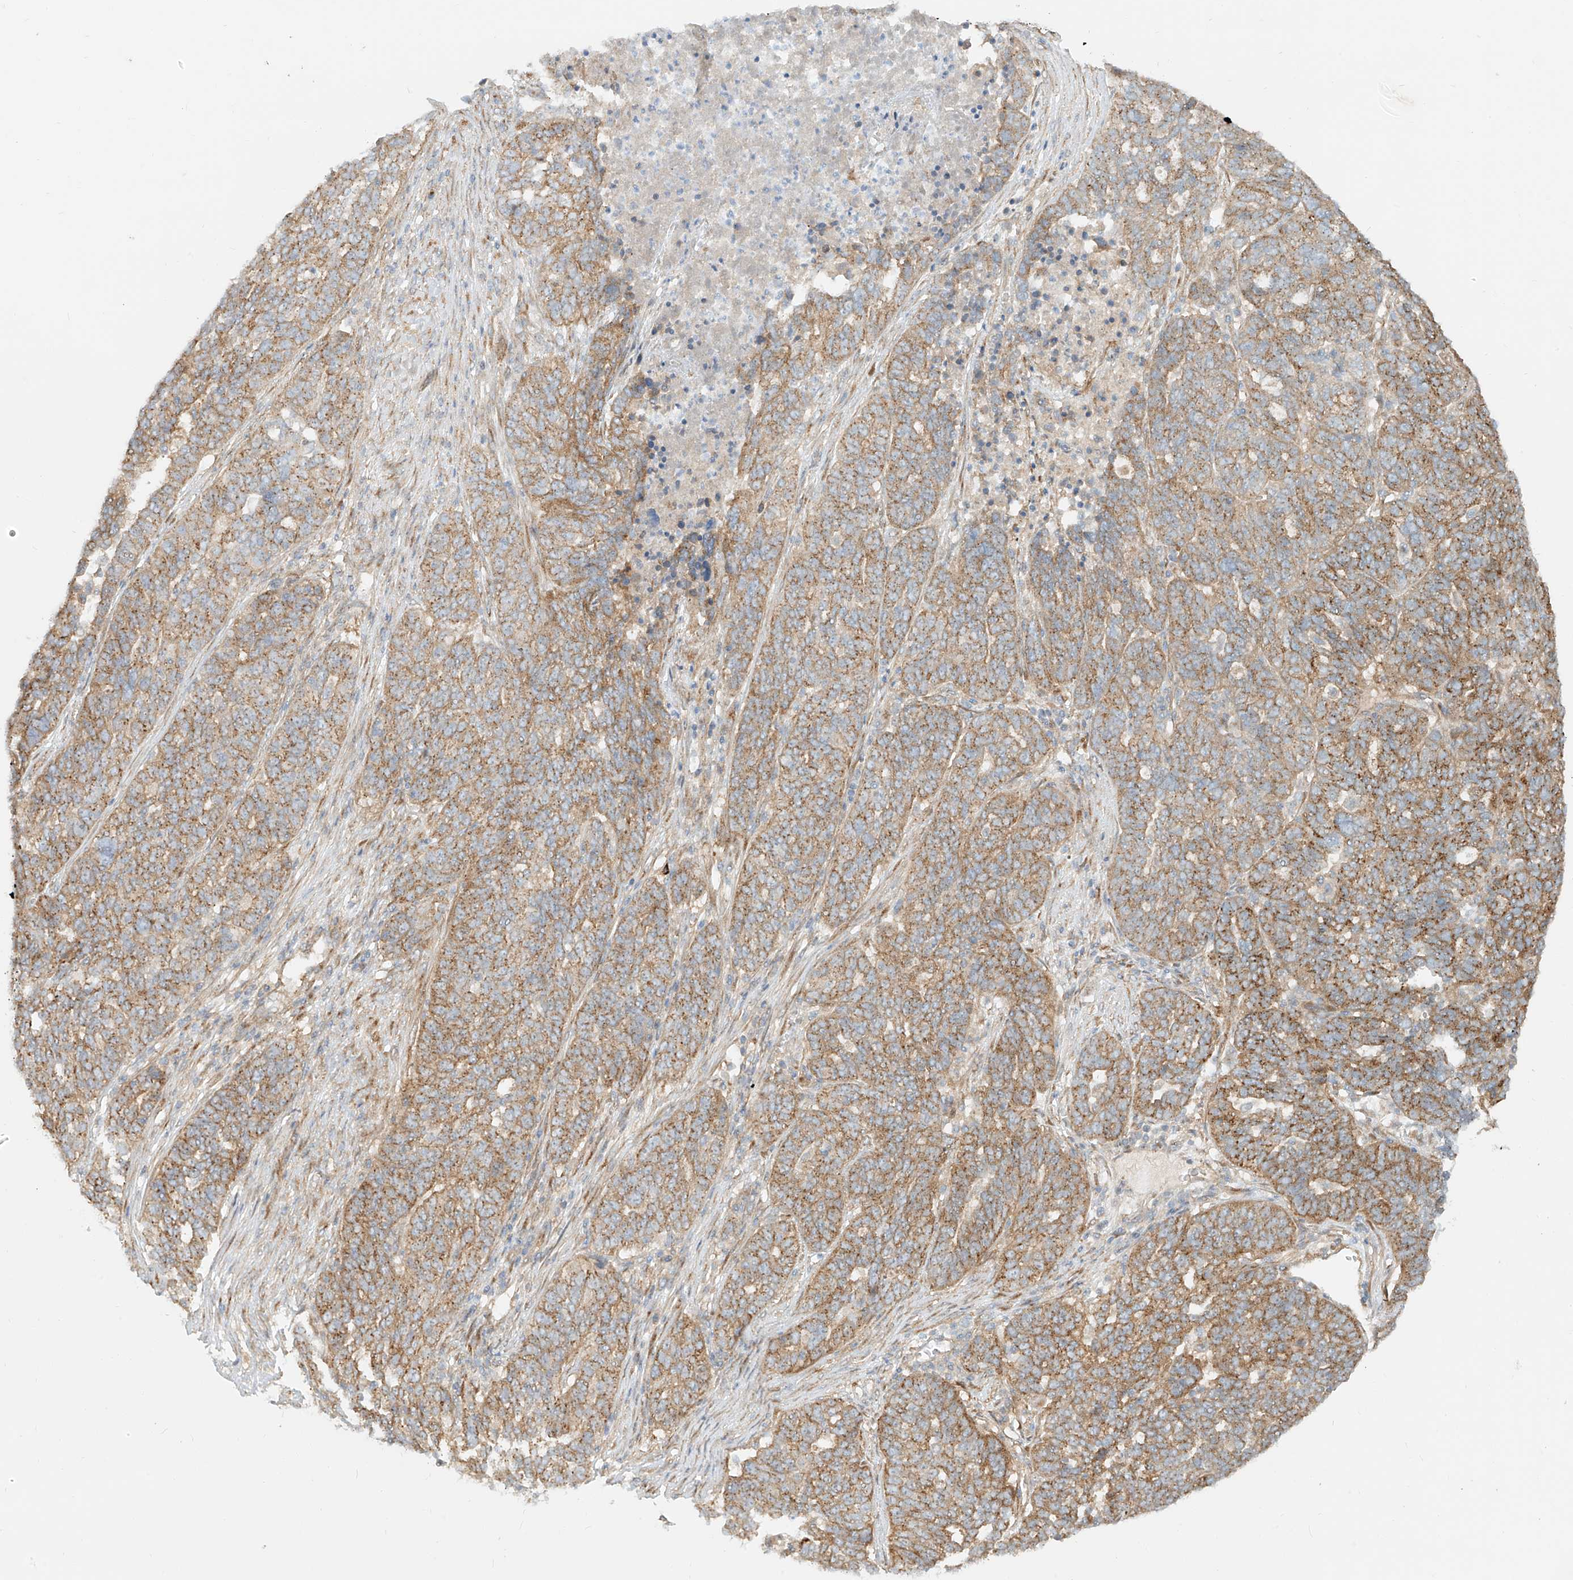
{"staining": {"intensity": "moderate", "quantity": ">75%", "location": "cytoplasmic/membranous"}, "tissue": "ovarian cancer", "cell_type": "Tumor cells", "image_type": "cancer", "snomed": [{"axis": "morphology", "description": "Cystadenocarcinoma, serous, NOS"}, {"axis": "topography", "description": "Ovary"}], "caption": "Brown immunohistochemical staining in human ovarian cancer (serous cystadenocarcinoma) displays moderate cytoplasmic/membranous expression in about >75% of tumor cells.", "gene": "ZNF287", "patient": {"sex": "female", "age": 59}}